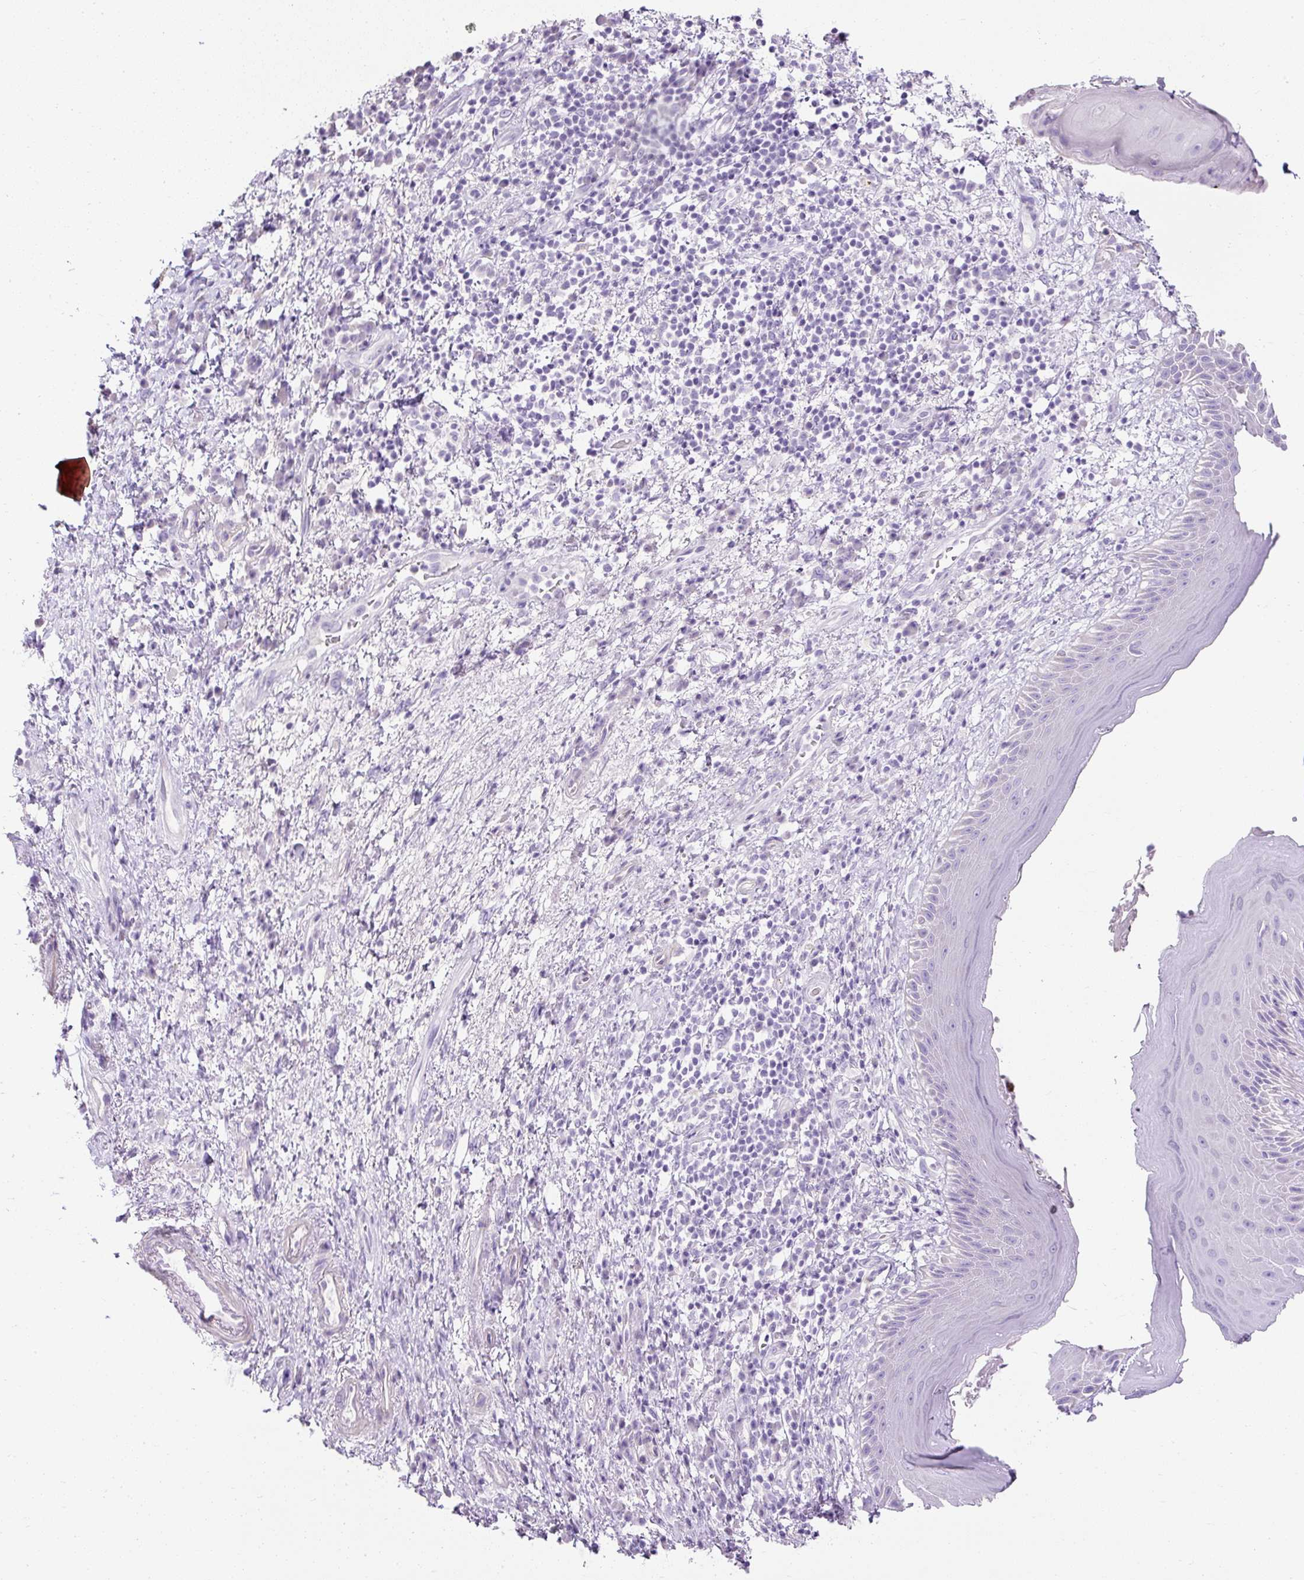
{"staining": {"intensity": "negative", "quantity": "none", "location": "none"}, "tissue": "skin", "cell_type": "Epidermal cells", "image_type": "normal", "snomed": [{"axis": "morphology", "description": "Normal tissue, NOS"}, {"axis": "topography", "description": "Anal"}], "caption": "This is an immunohistochemistry photomicrograph of normal human skin. There is no expression in epidermal cells.", "gene": "C2CD4C", "patient": {"sex": "male", "age": 78}}